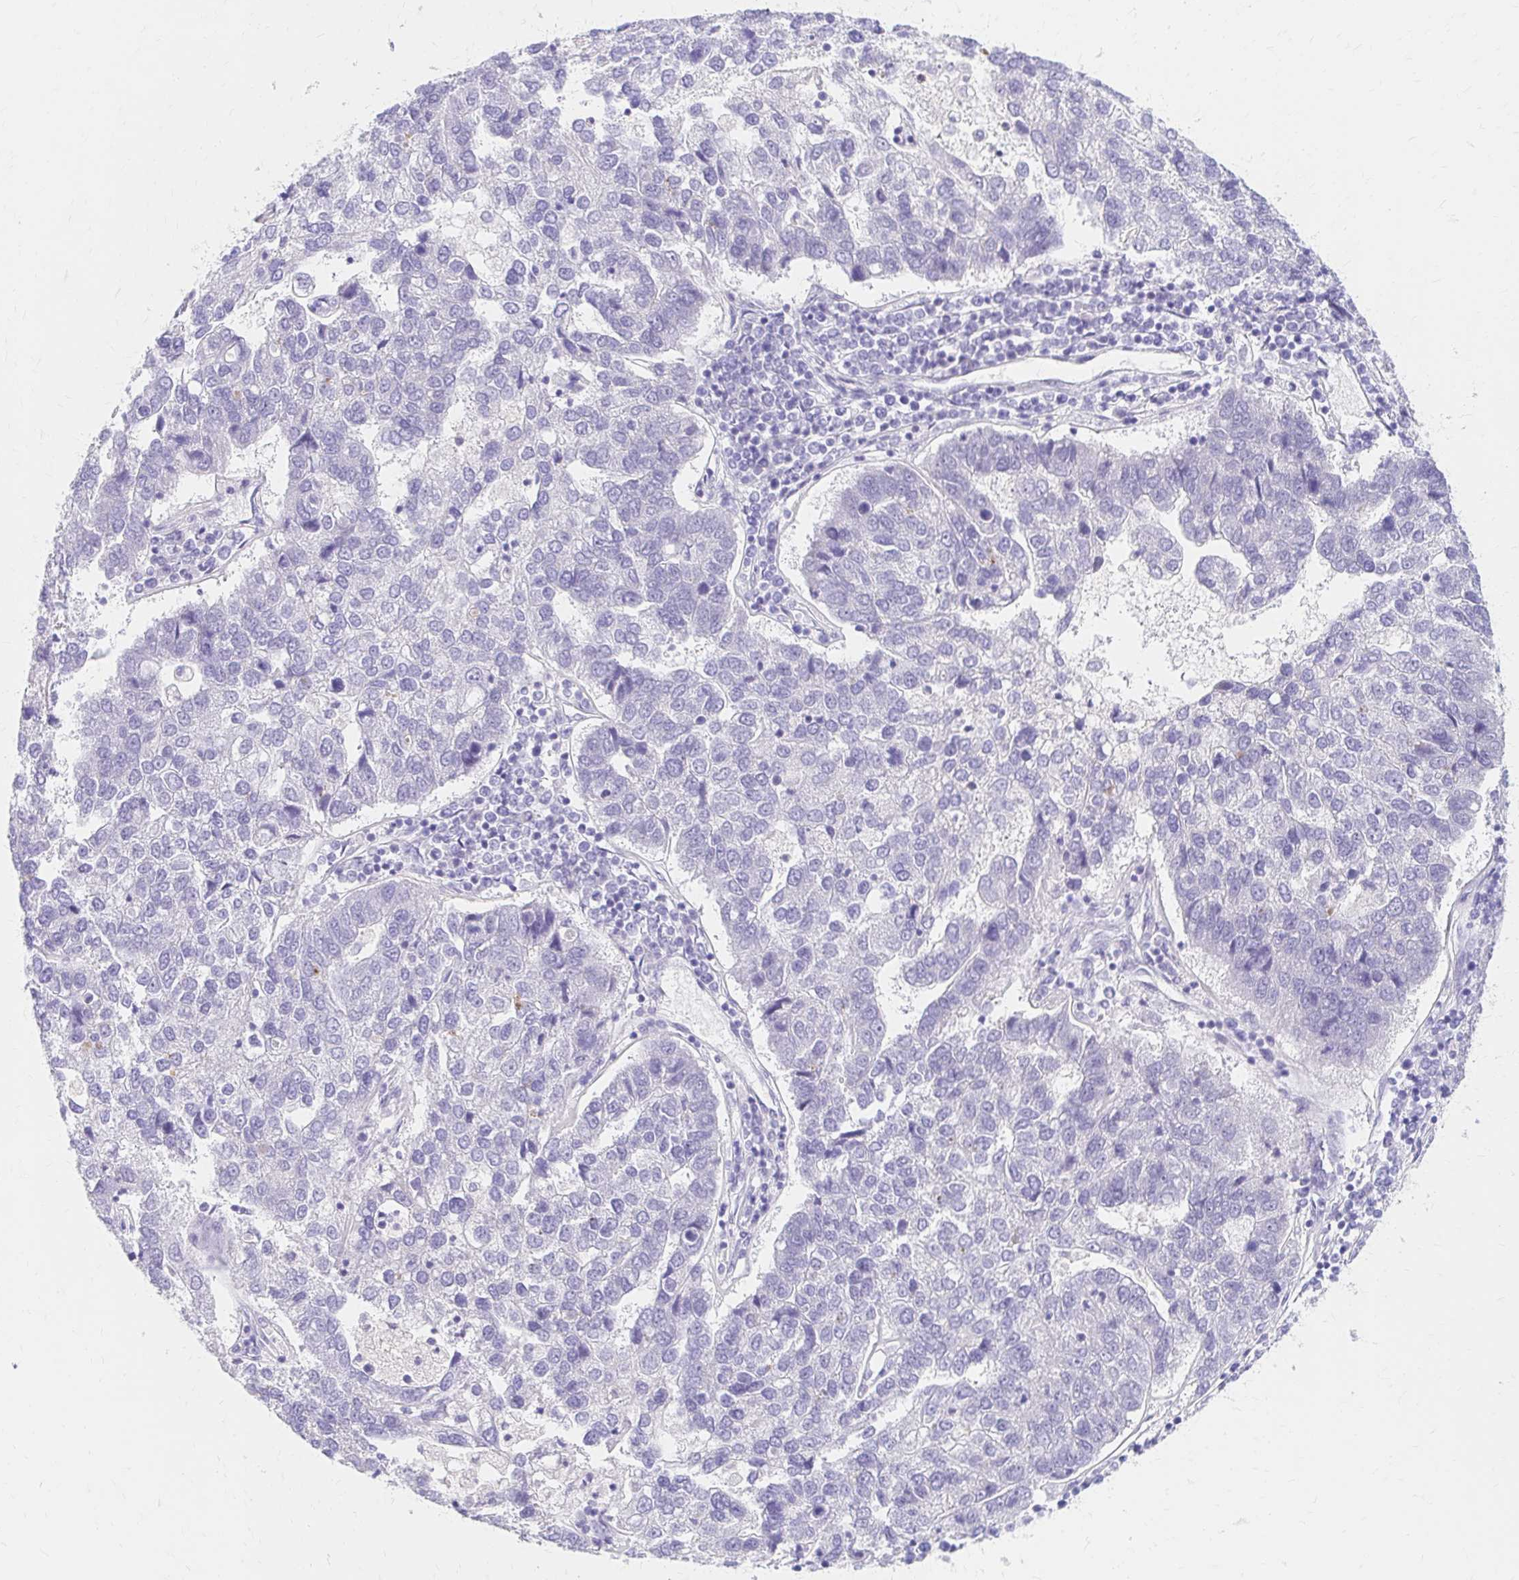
{"staining": {"intensity": "negative", "quantity": "none", "location": "none"}, "tissue": "pancreatic cancer", "cell_type": "Tumor cells", "image_type": "cancer", "snomed": [{"axis": "morphology", "description": "Adenocarcinoma, NOS"}, {"axis": "topography", "description": "Pancreas"}], "caption": "DAB immunohistochemical staining of human adenocarcinoma (pancreatic) exhibits no significant expression in tumor cells.", "gene": "AZGP1", "patient": {"sex": "female", "age": 61}}